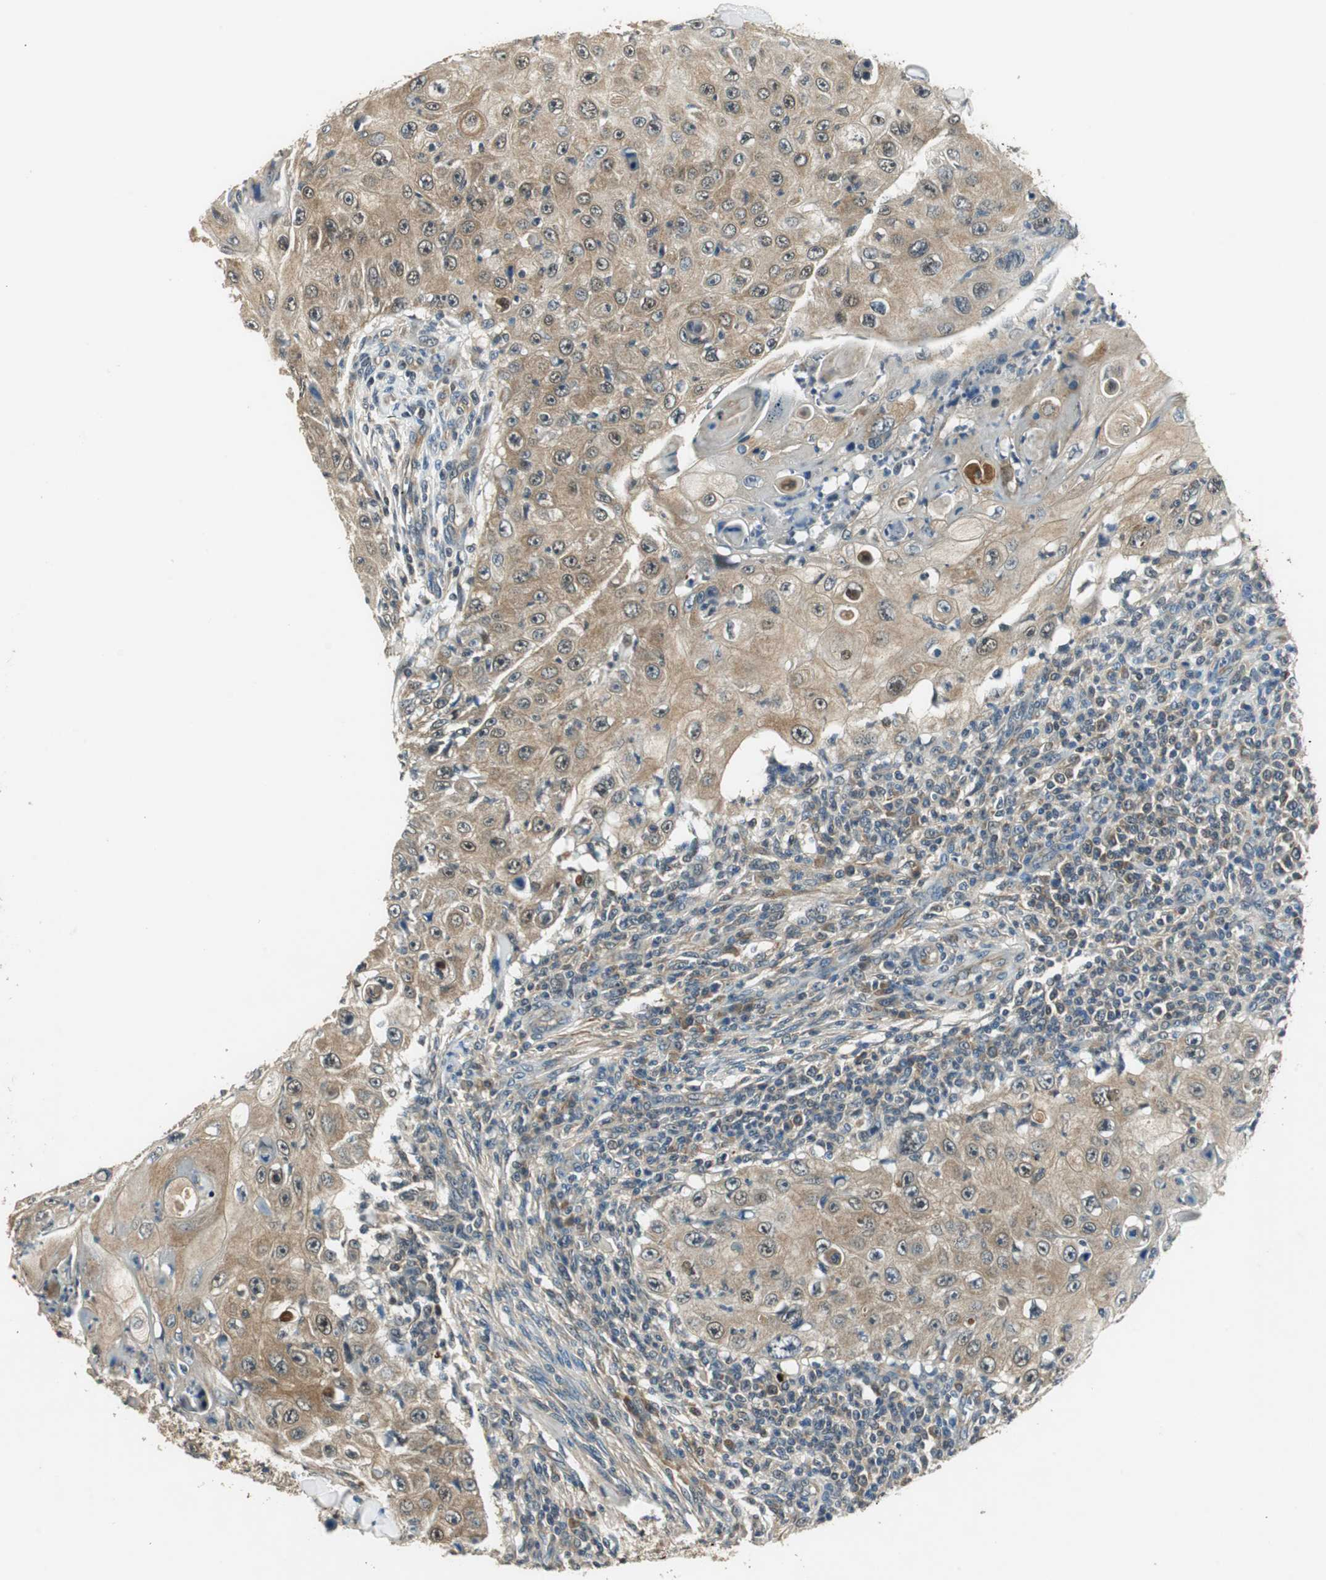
{"staining": {"intensity": "weak", "quantity": ">75%", "location": "cytoplasmic/membranous,nuclear"}, "tissue": "skin cancer", "cell_type": "Tumor cells", "image_type": "cancer", "snomed": [{"axis": "morphology", "description": "Squamous cell carcinoma, NOS"}, {"axis": "topography", "description": "Skin"}], "caption": "This is an image of IHC staining of skin squamous cell carcinoma, which shows weak expression in the cytoplasmic/membranous and nuclear of tumor cells.", "gene": "PSMB4", "patient": {"sex": "male", "age": 86}}